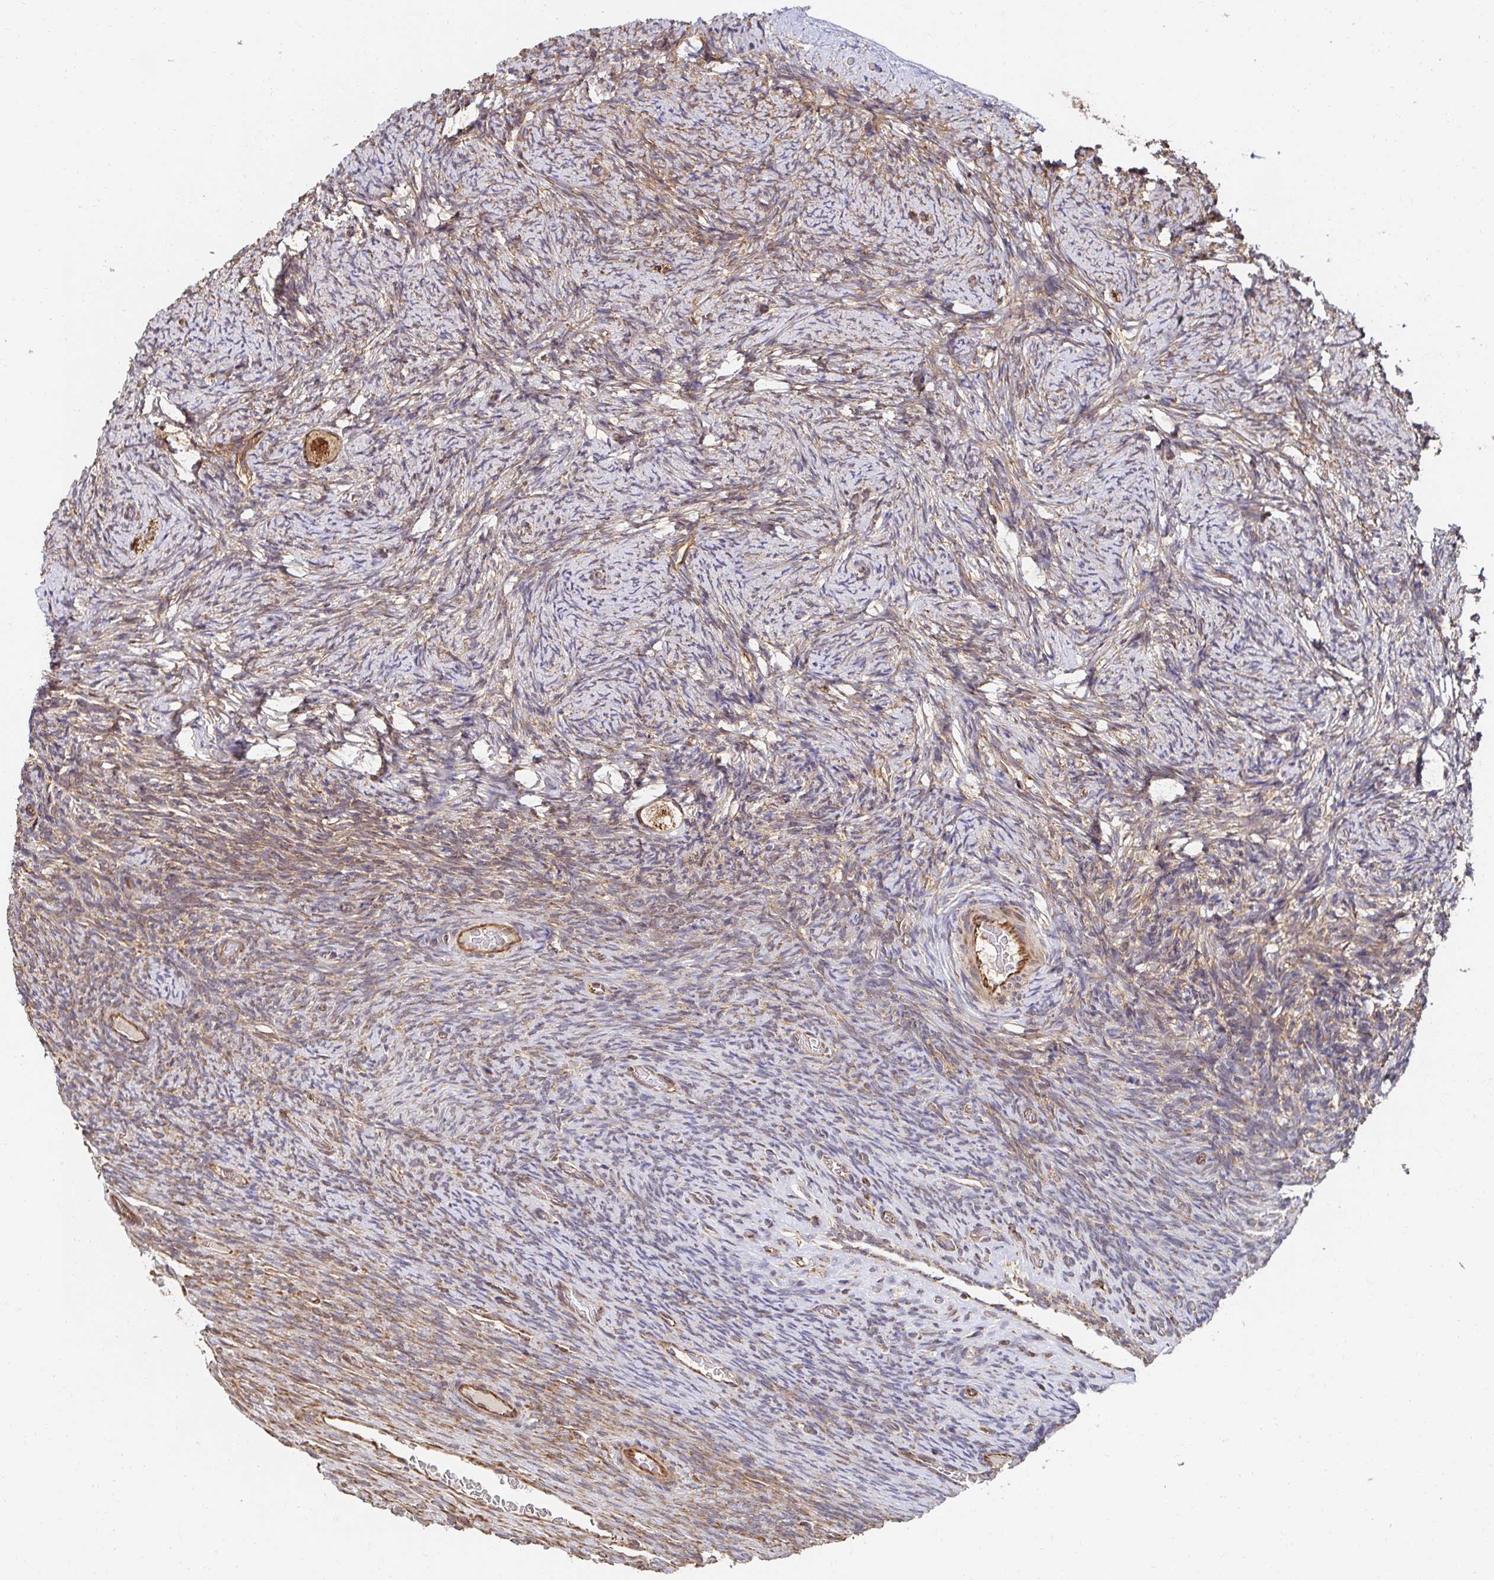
{"staining": {"intensity": "strong", "quantity": ">75%", "location": "cytoplasmic/membranous"}, "tissue": "ovary", "cell_type": "Follicle cells", "image_type": "normal", "snomed": [{"axis": "morphology", "description": "Normal tissue, NOS"}, {"axis": "topography", "description": "Ovary"}], "caption": "The immunohistochemical stain shows strong cytoplasmic/membranous staining in follicle cells of benign ovary.", "gene": "APBB1", "patient": {"sex": "female", "age": 34}}